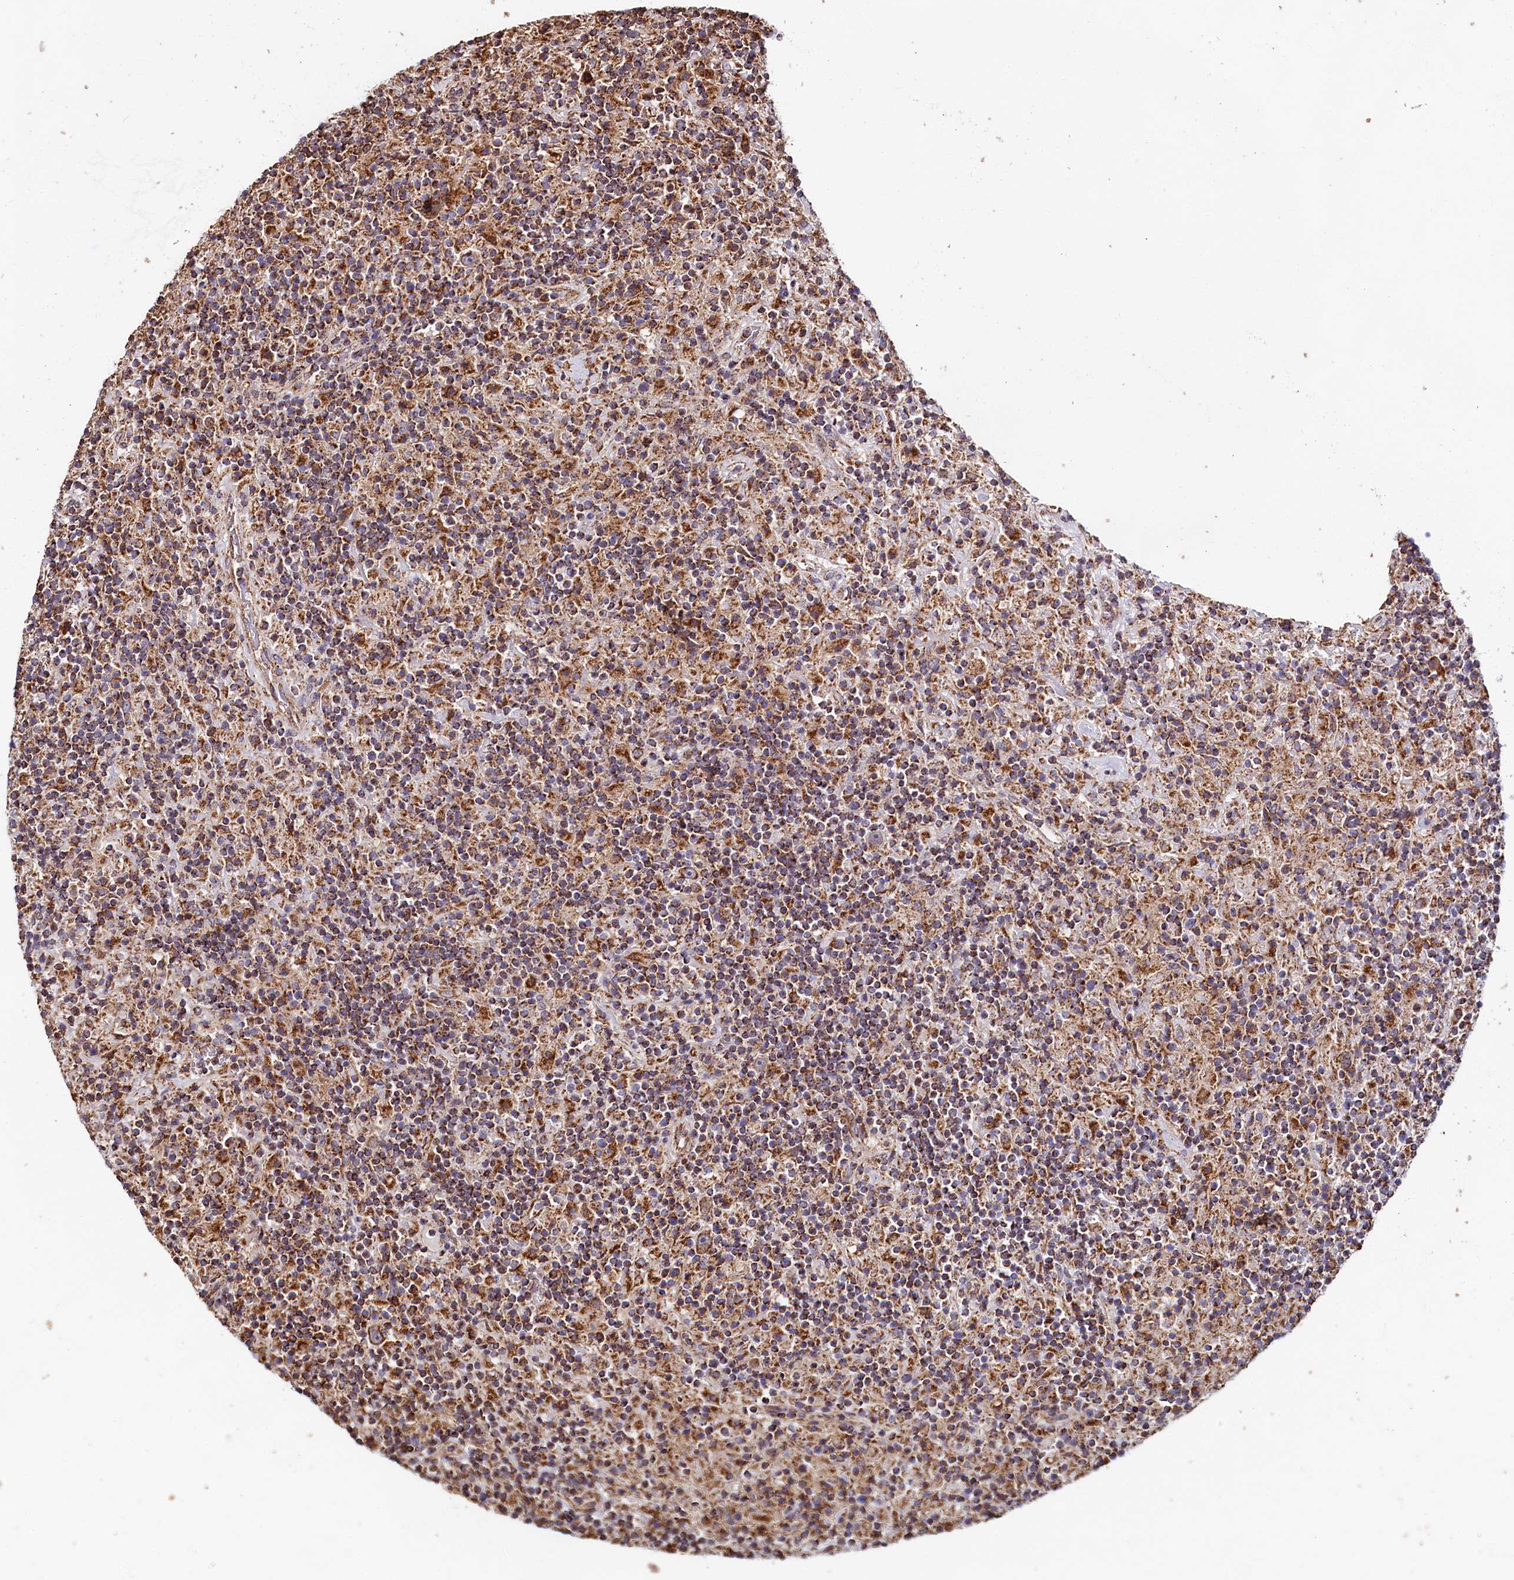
{"staining": {"intensity": "moderate", "quantity": "25%-75%", "location": "cytoplasmic/membranous"}, "tissue": "lymphoma", "cell_type": "Tumor cells", "image_type": "cancer", "snomed": [{"axis": "morphology", "description": "Hodgkin's disease, NOS"}, {"axis": "topography", "description": "Lymph node"}], "caption": "Immunohistochemical staining of human Hodgkin's disease demonstrates moderate cytoplasmic/membranous protein staining in about 25%-75% of tumor cells.", "gene": "NUDT15", "patient": {"sex": "male", "age": 70}}